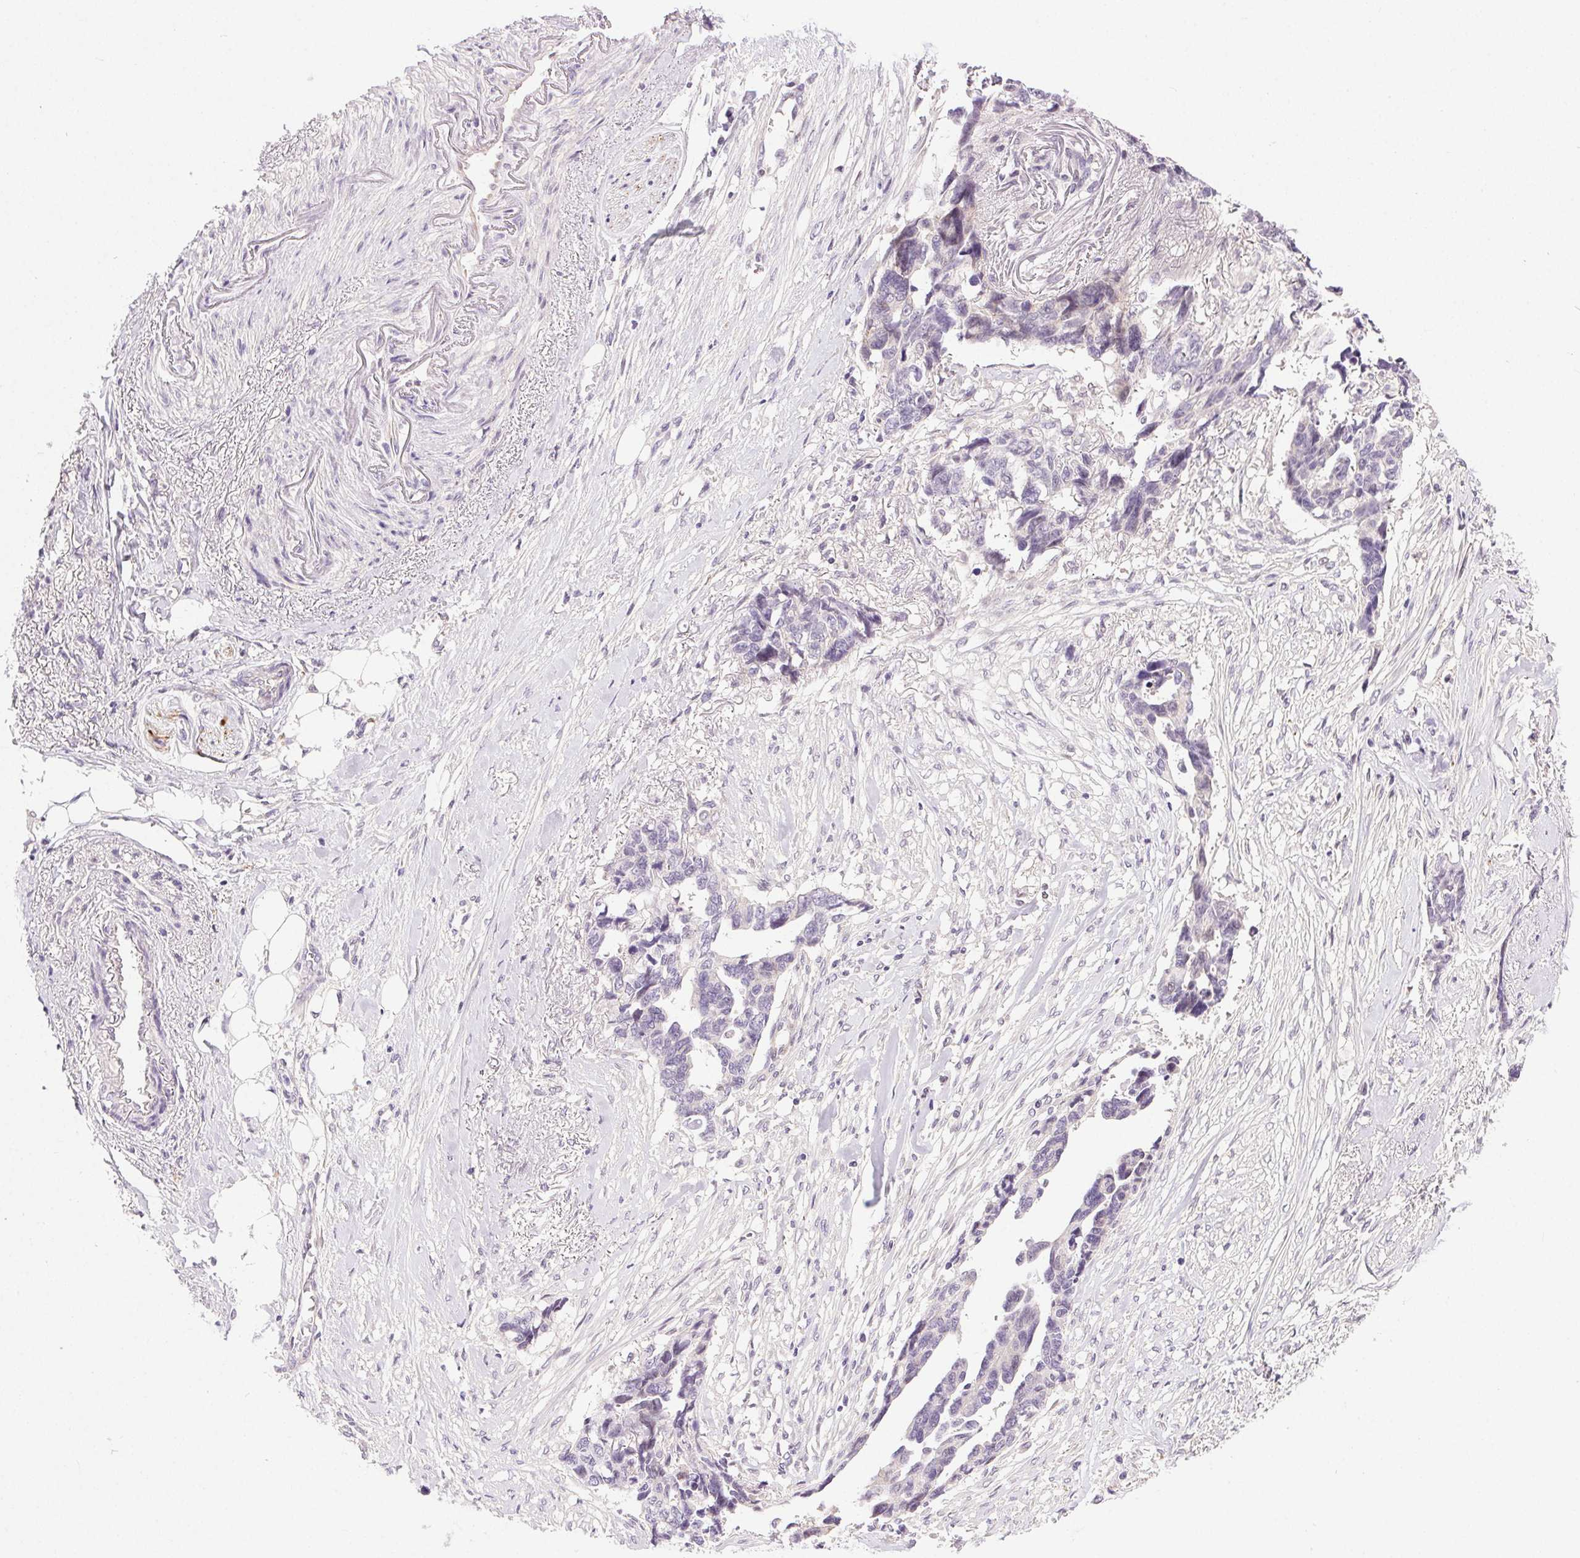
{"staining": {"intensity": "negative", "quantity": "none", "location": "none"}, "tissue": "ovarian cancer", "cell_type": "Tumor cells", "image_type": "cancer", "snomed": [{"axis": "morphology", "description": "Cystadenocarcinoma, serous, NOS"}, {"axis": "topography", "description": "Ovary"}], "caption": "The histopathology image demonstrates no staining of tumor cells in ovarian cancer (serous cystadenocarcinoma). (Brightfield microscopy of DAB (3,3'-diaminobenzidine) IHC at high magnification).", "gene": "SYT11", "patient": {"sex": "female", "age": 69}}